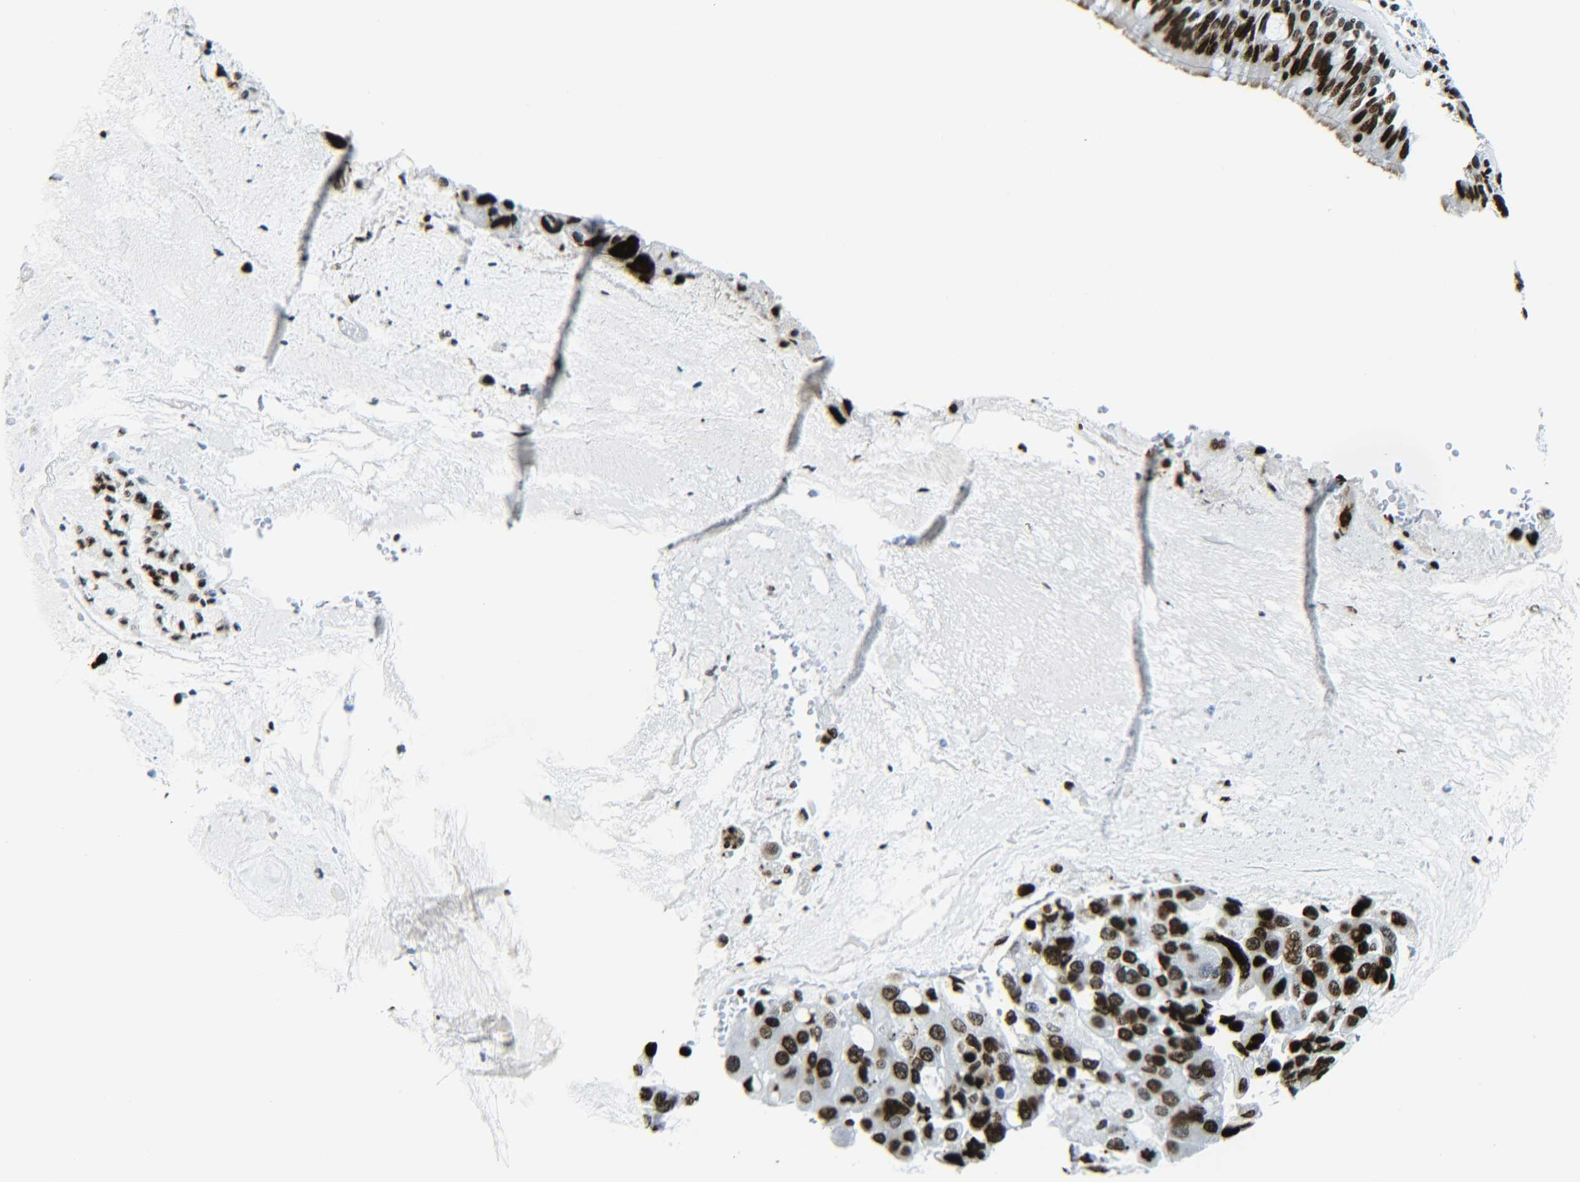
{"staining": {"intensity": "strong", "quantity": ">75%", "location": "nuclear"}, "tissue": "bronchus", "cell_type": "Respiratory epithelial cells", "image_type": "normal", "snomed": [{"axis": "morphology", "description": "Normal tissue, NOS"}, {"axis": "morphology", "description": "Adenocarcinoma, NOS"}, {"axis": "morphology", "description": "Adenocarcinoma, metastatic, NOS"}, {"axis": "topography", "description": "Lymph node"}, {"axis": "topography", "description": "Bronchus"}, {"axis": "topography", "description": "Lung"}], "caption": "The micrograph exhibits staining of benign bronchus, revealing strong nuclear protein positivity (brown color) within respiratory epithelial cells.", "gene": "H2AX", "patient": {"sex": "female", "age": 54}}